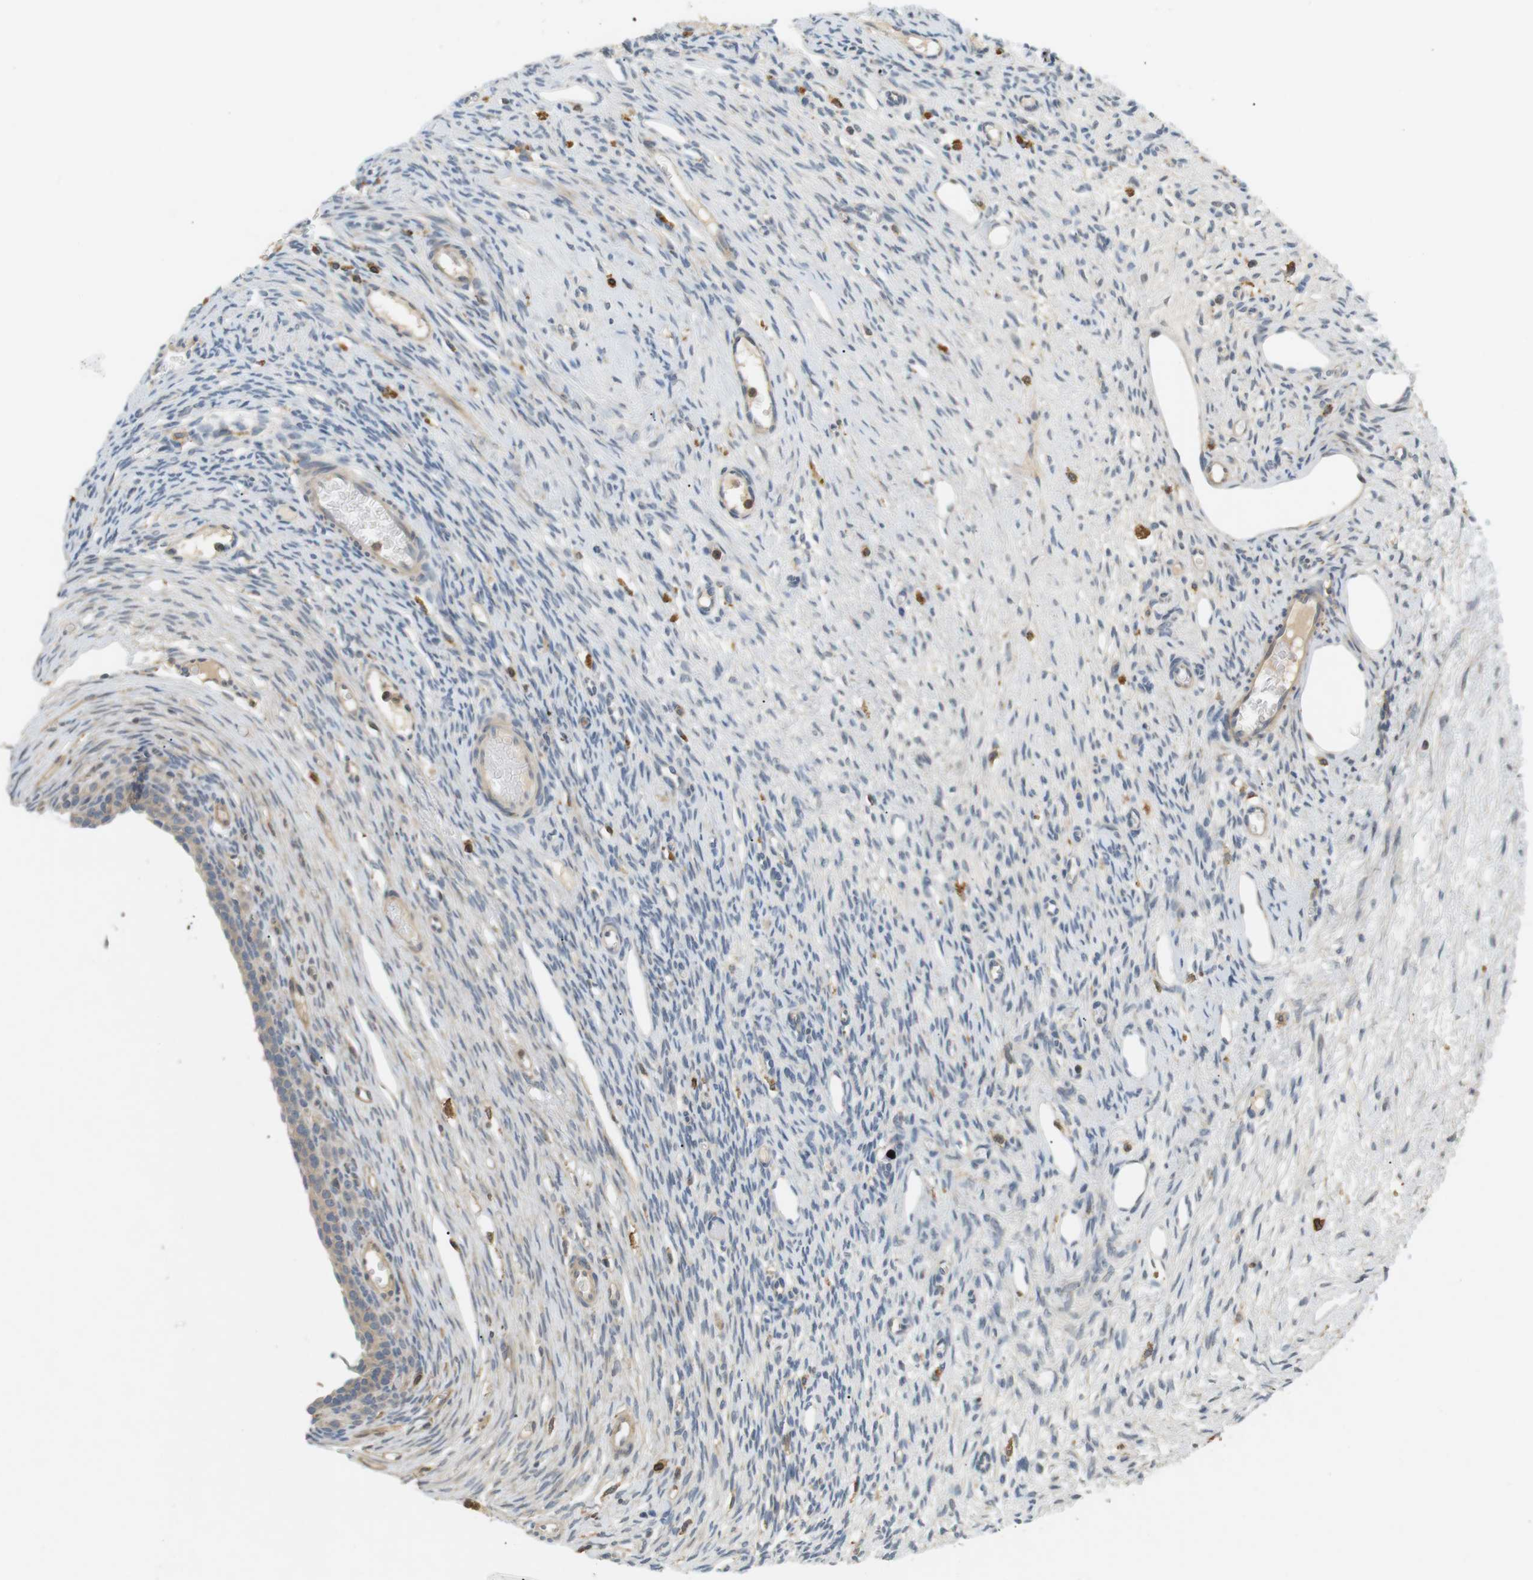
{"staining": {"intensity": "weak", "quantity": "<25%", "location": "cytoplasmic/membranous"}, "tissue": "ovary", "cell_type": "Follicle cells", "image_type": "normal", "snomed": [{"axis": "morphology", "description": "Normal tissue, NOS"}, {"axis": "topography", "description": "Ovary"}], "caption": "A micrograph of ovary stained for a protein demonstrates no brown staining in follicle cells.", "gene": "P2RY1", "patient": {"sex": "female", "age": 33}}